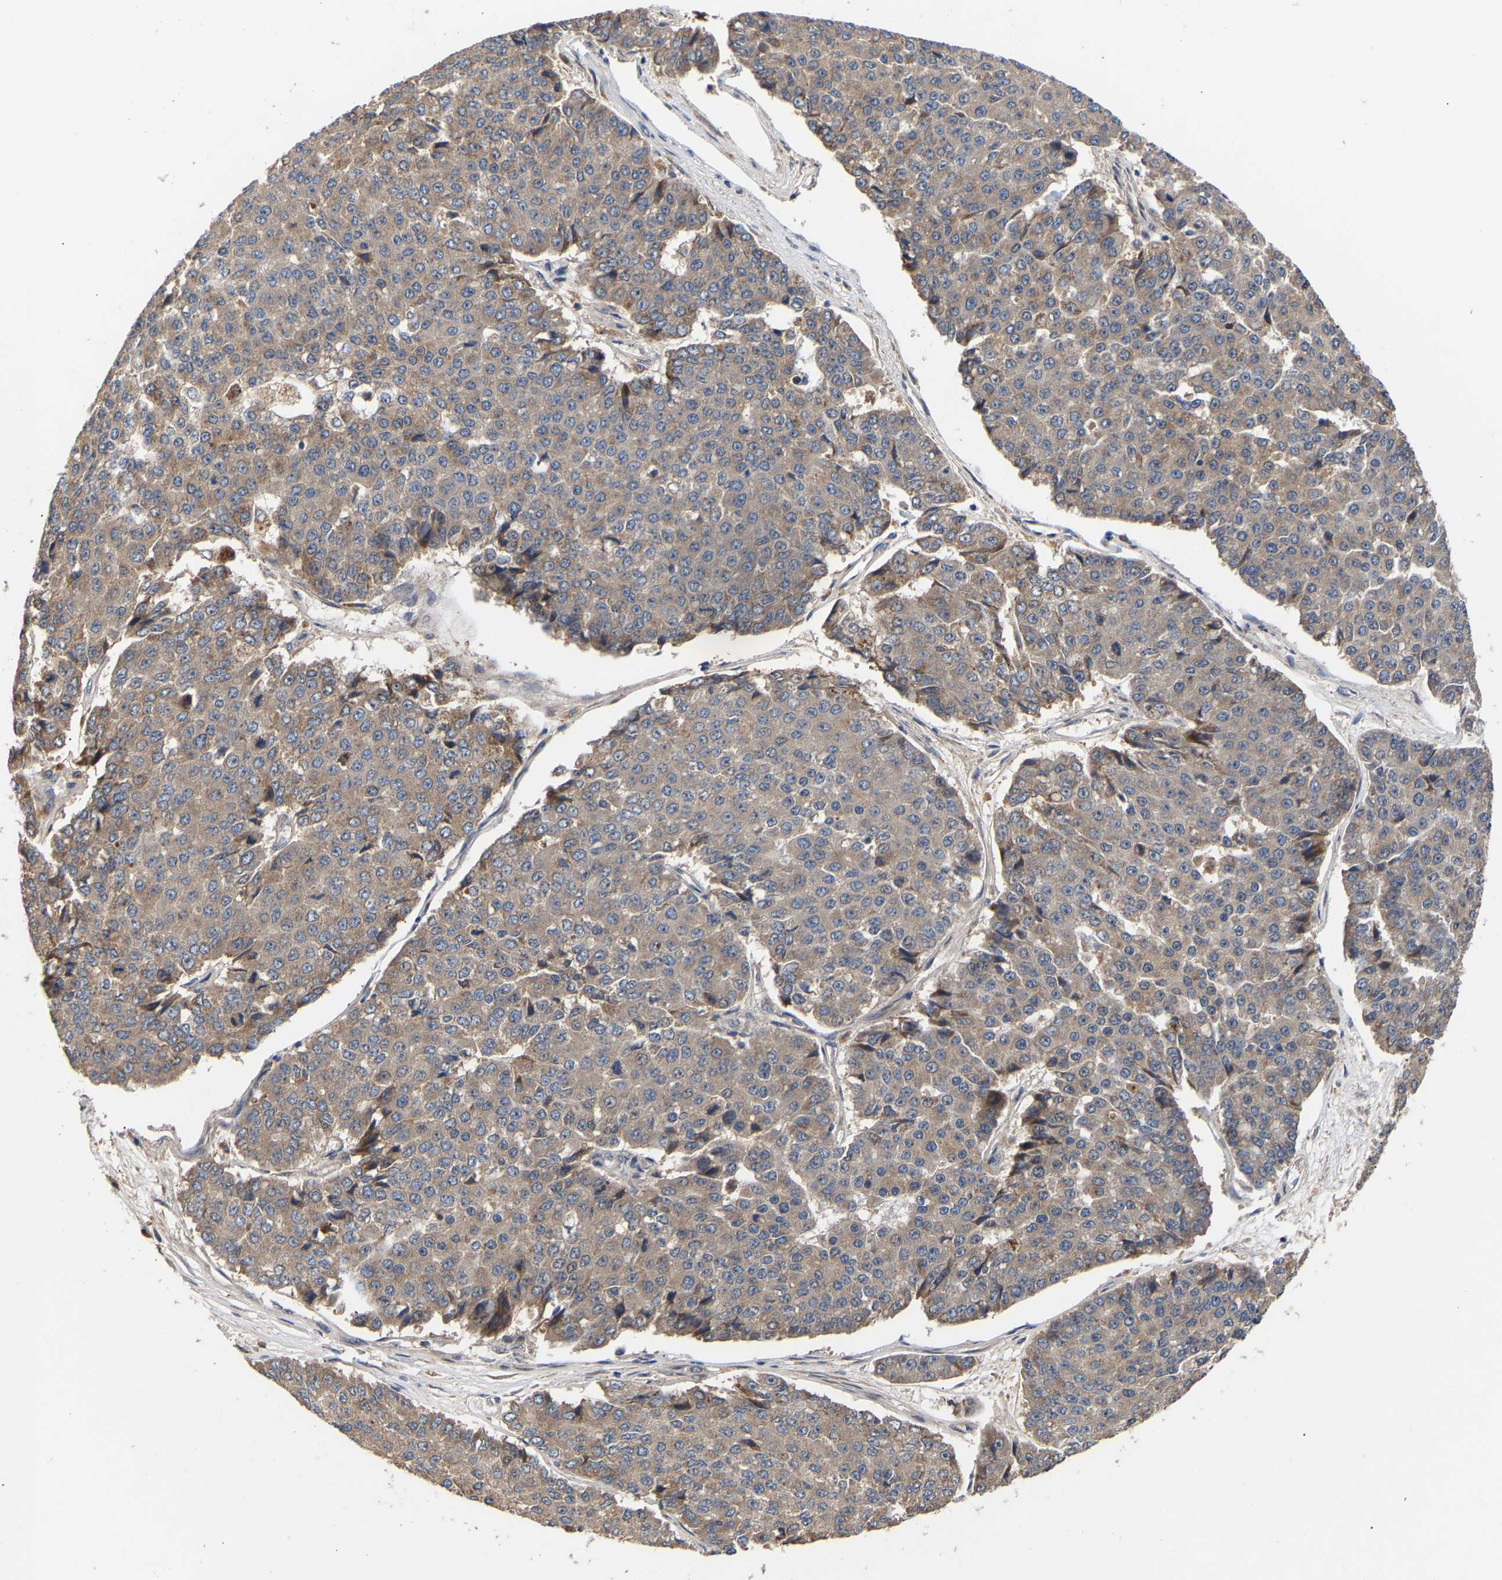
{"staining": {"intensity": "weak", "quantity": "25%-75%", "location": "cytoplasmic/membranous"}, "tissue": "pancreatic cancer", "cell_type": "Tumor cells", "image_type": "cancer", "snomed": [{"axis": "morphology", "description": "Adenocarcinoma, NOS"}, {"axis": "topography", "description": "Pancreas"}], "caption": "This is a micrograph of immunohistochemistry staining of pancreatic cancer (adenocarcinoma), which shows weak positivity in the cytoplasmic/membranous of tumor cells.", "gene": "KASH5", "patient": {"sex": "male", "age": 50}}